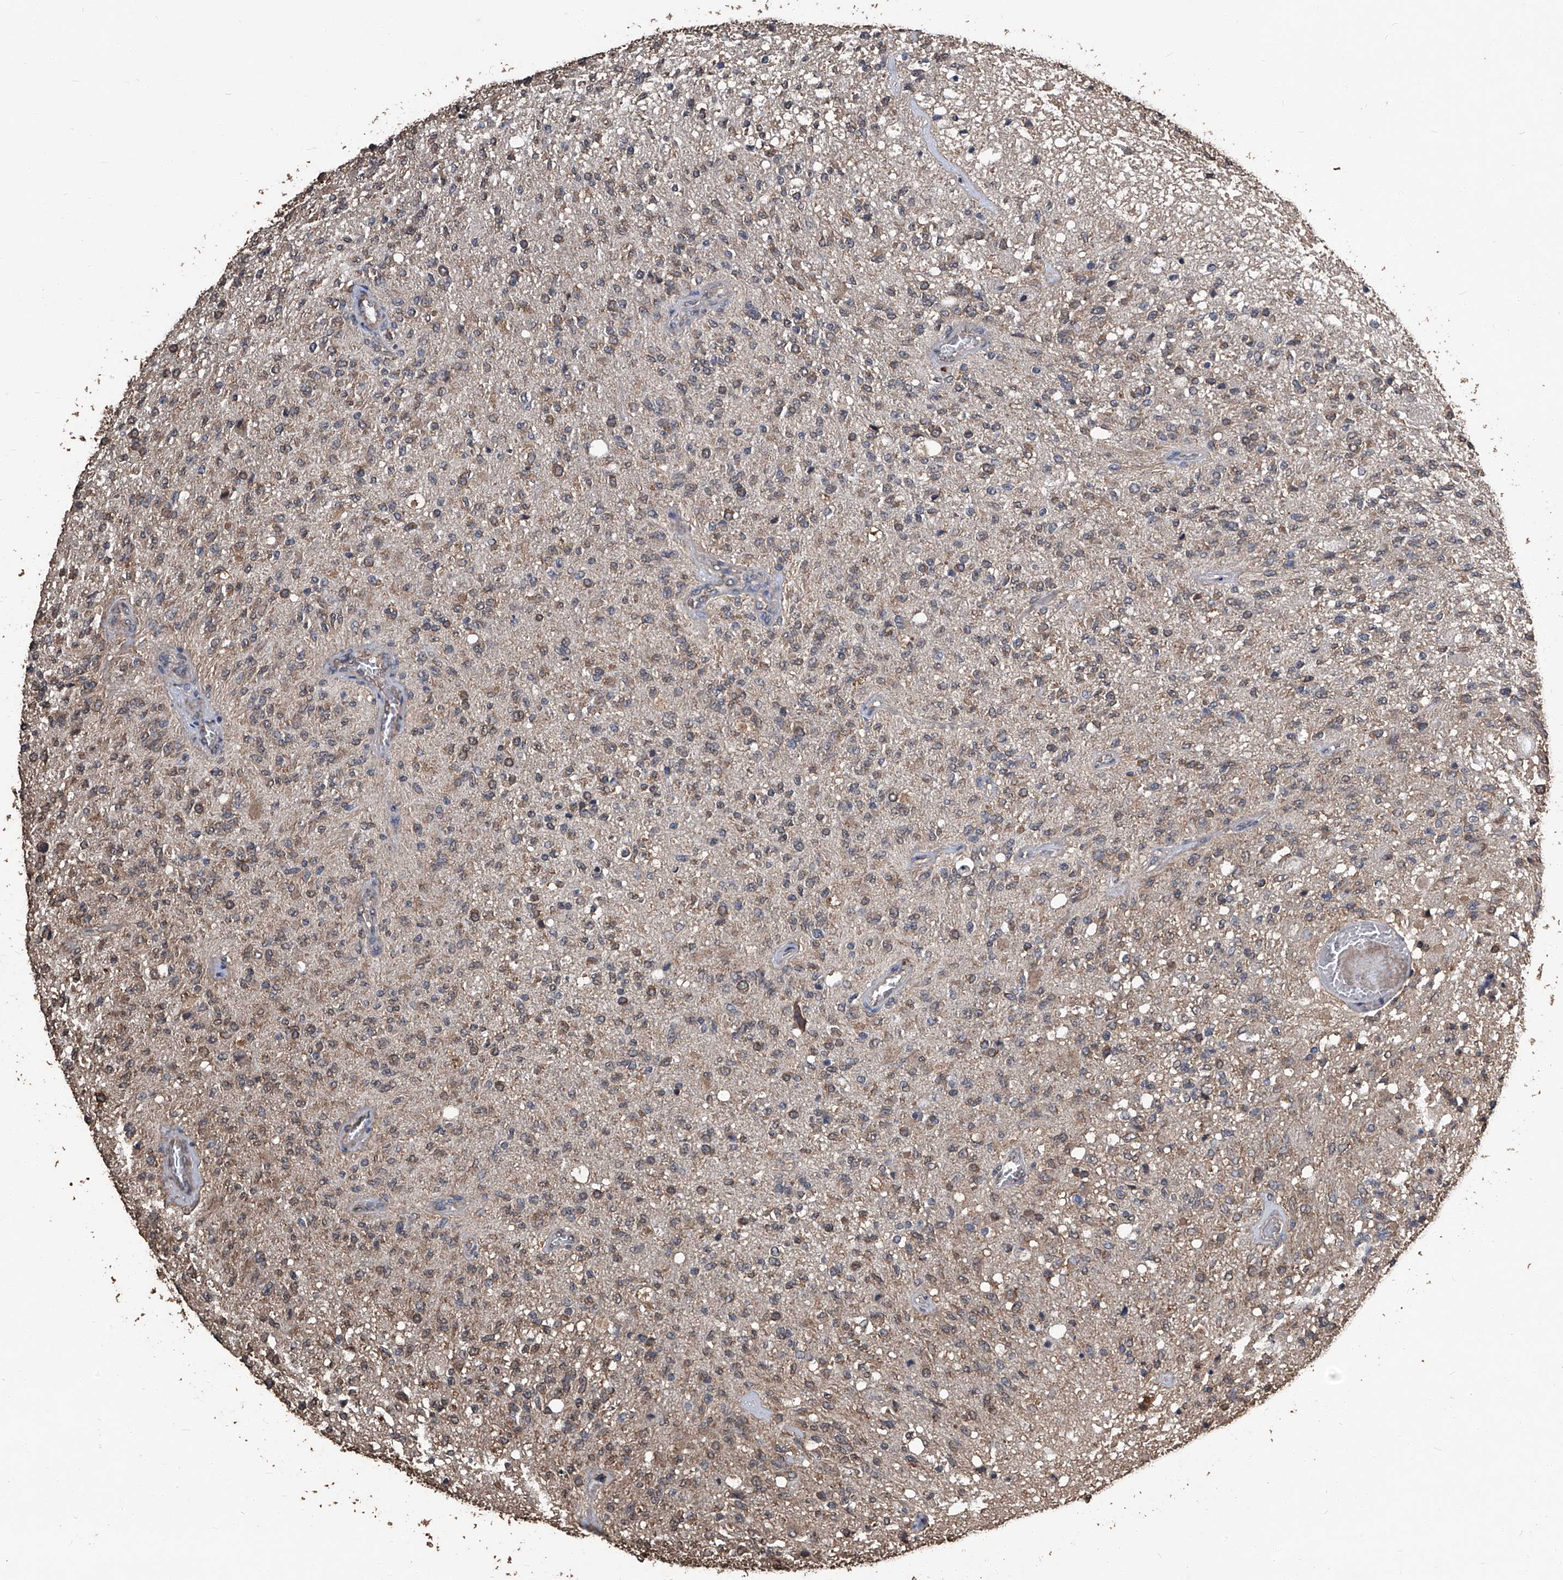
{"staining": {"intensity": "moderate", "quantity": "<25%", "location": "cytoplasmic/membranous"}, "tissue": "glioma", "cell_type": "Tumor cells", "image_type": "cancer", "snomed": [{"axis": "morphology", "description": "Normal tissue, NOS"}, {"axis": "morphology", "description": "Glioma, malignant, High grade"}, {"axis": "topography", "description": "Cerebral cortex"}], "caption": "IHC histopathology image of neoplastic tissue: human malignant glioma (high-grade) stained using immunohistochemistry (IHC) shows low levels of moderate protein expression localized specifically in the cytoplasmic/membranous of tumor cells, appearing as a cytoplasmic/membranous brown color.", "gene": "STARD7", "patient": {"sex": "male", "age": 77}}